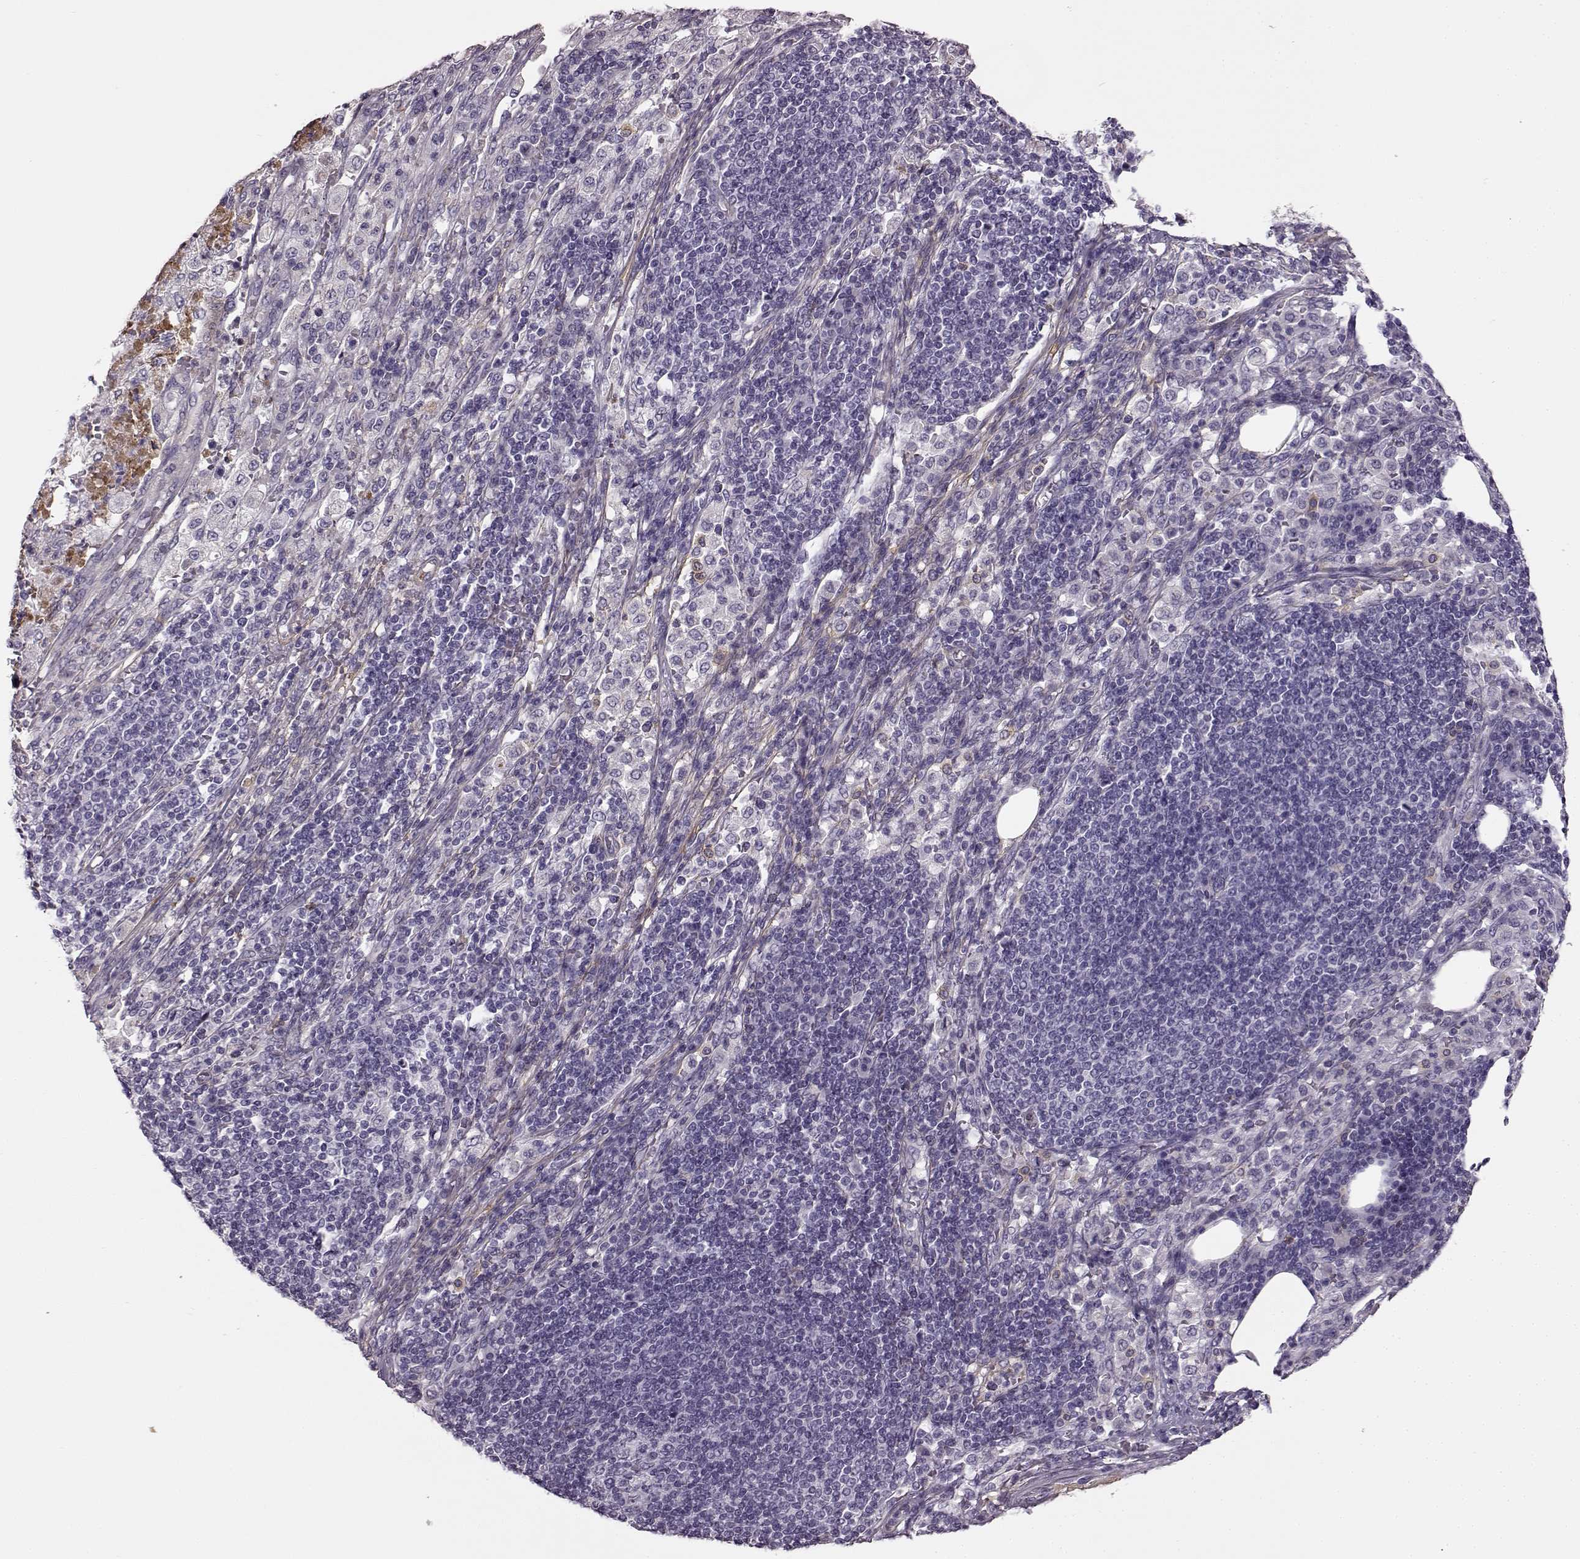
{"staining": {"intensity": "negative", "quantity": "none", "location": "none"}, "tissue": "pancreatic cancer", "cell_type": "Tumor cells", "image_type": "cancer", "snomed": [{"axis": "morphology", "description": "Adenocarcinoma, NOS"}, {"axis": "topography", "description": "Pancreas"}], "caption": "This micrograph is of pancreatic adenocarcinoma stained with immunohistochemistry to label a protein in brown with the nuclei are counter-stained blue. There is no positivity in tumor cells.", "gene": "TRIM69", "patient": {"sex": "female", "age": 61}}